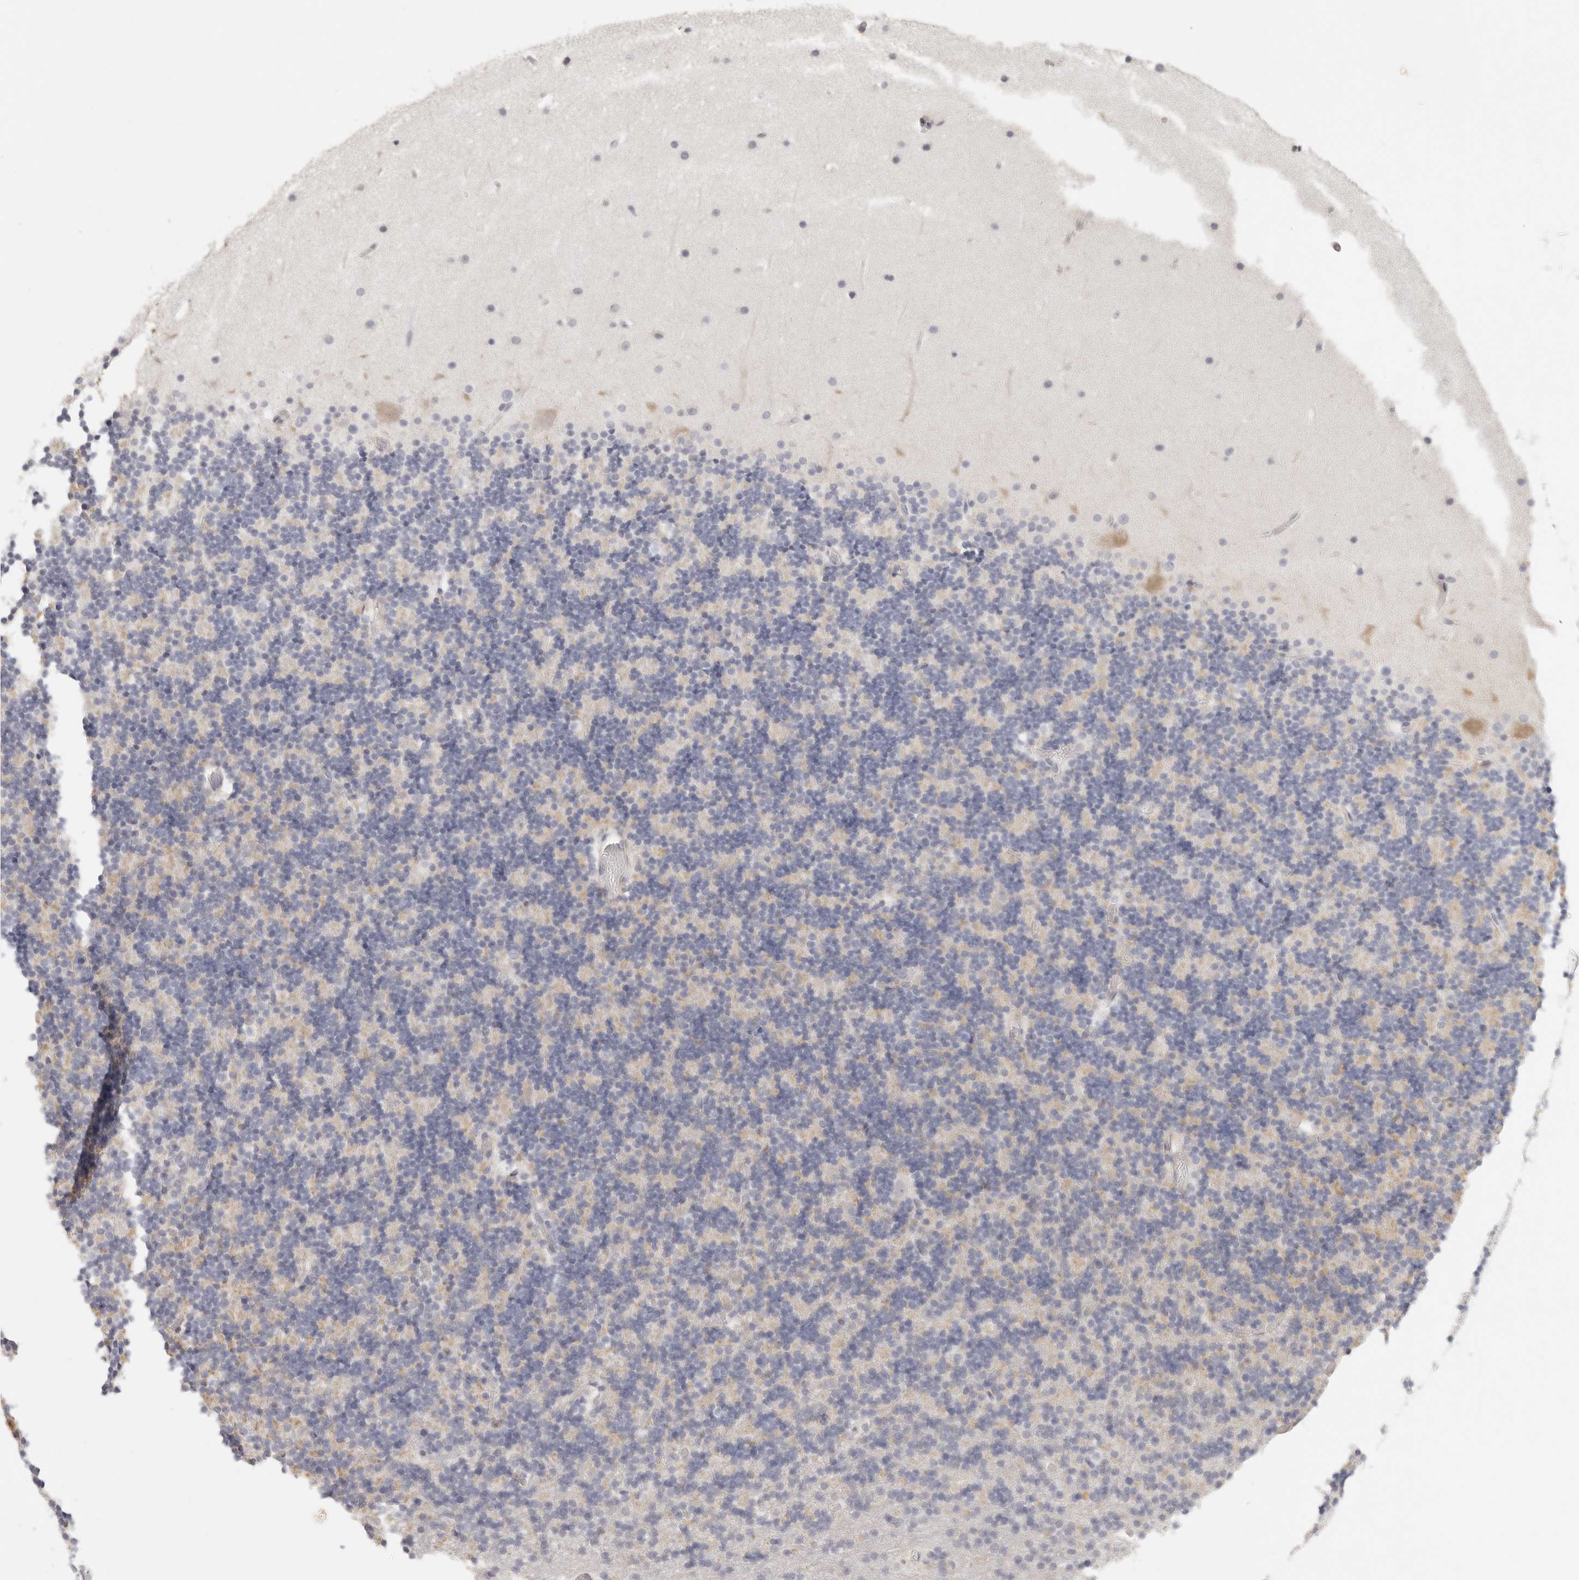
{"staining": {"intensity": "negative", "quantity": "none", "location": "none"}, "tissue": "cerebellum", "cell_type": "Cells in granular layer", "image_type": "normal", "snomed": [{"axis": "morphology", "description": "Normal tissue, NOS"}, {"axis": "topography", "description": "Cerebellum"}], "caption": "Immunohistochemical staining of normal human cerebellum shows no significant expression in cells in granular layer. Brightfield microscopy of immunohistochemistry (IHC) stained with DAB (3,3'-diaminobenzidine) (brown) and hematoxylin (blue), captured at high magnification.", "gene": "RXFP1", "patient": {"sex": "male", "age": 57}}